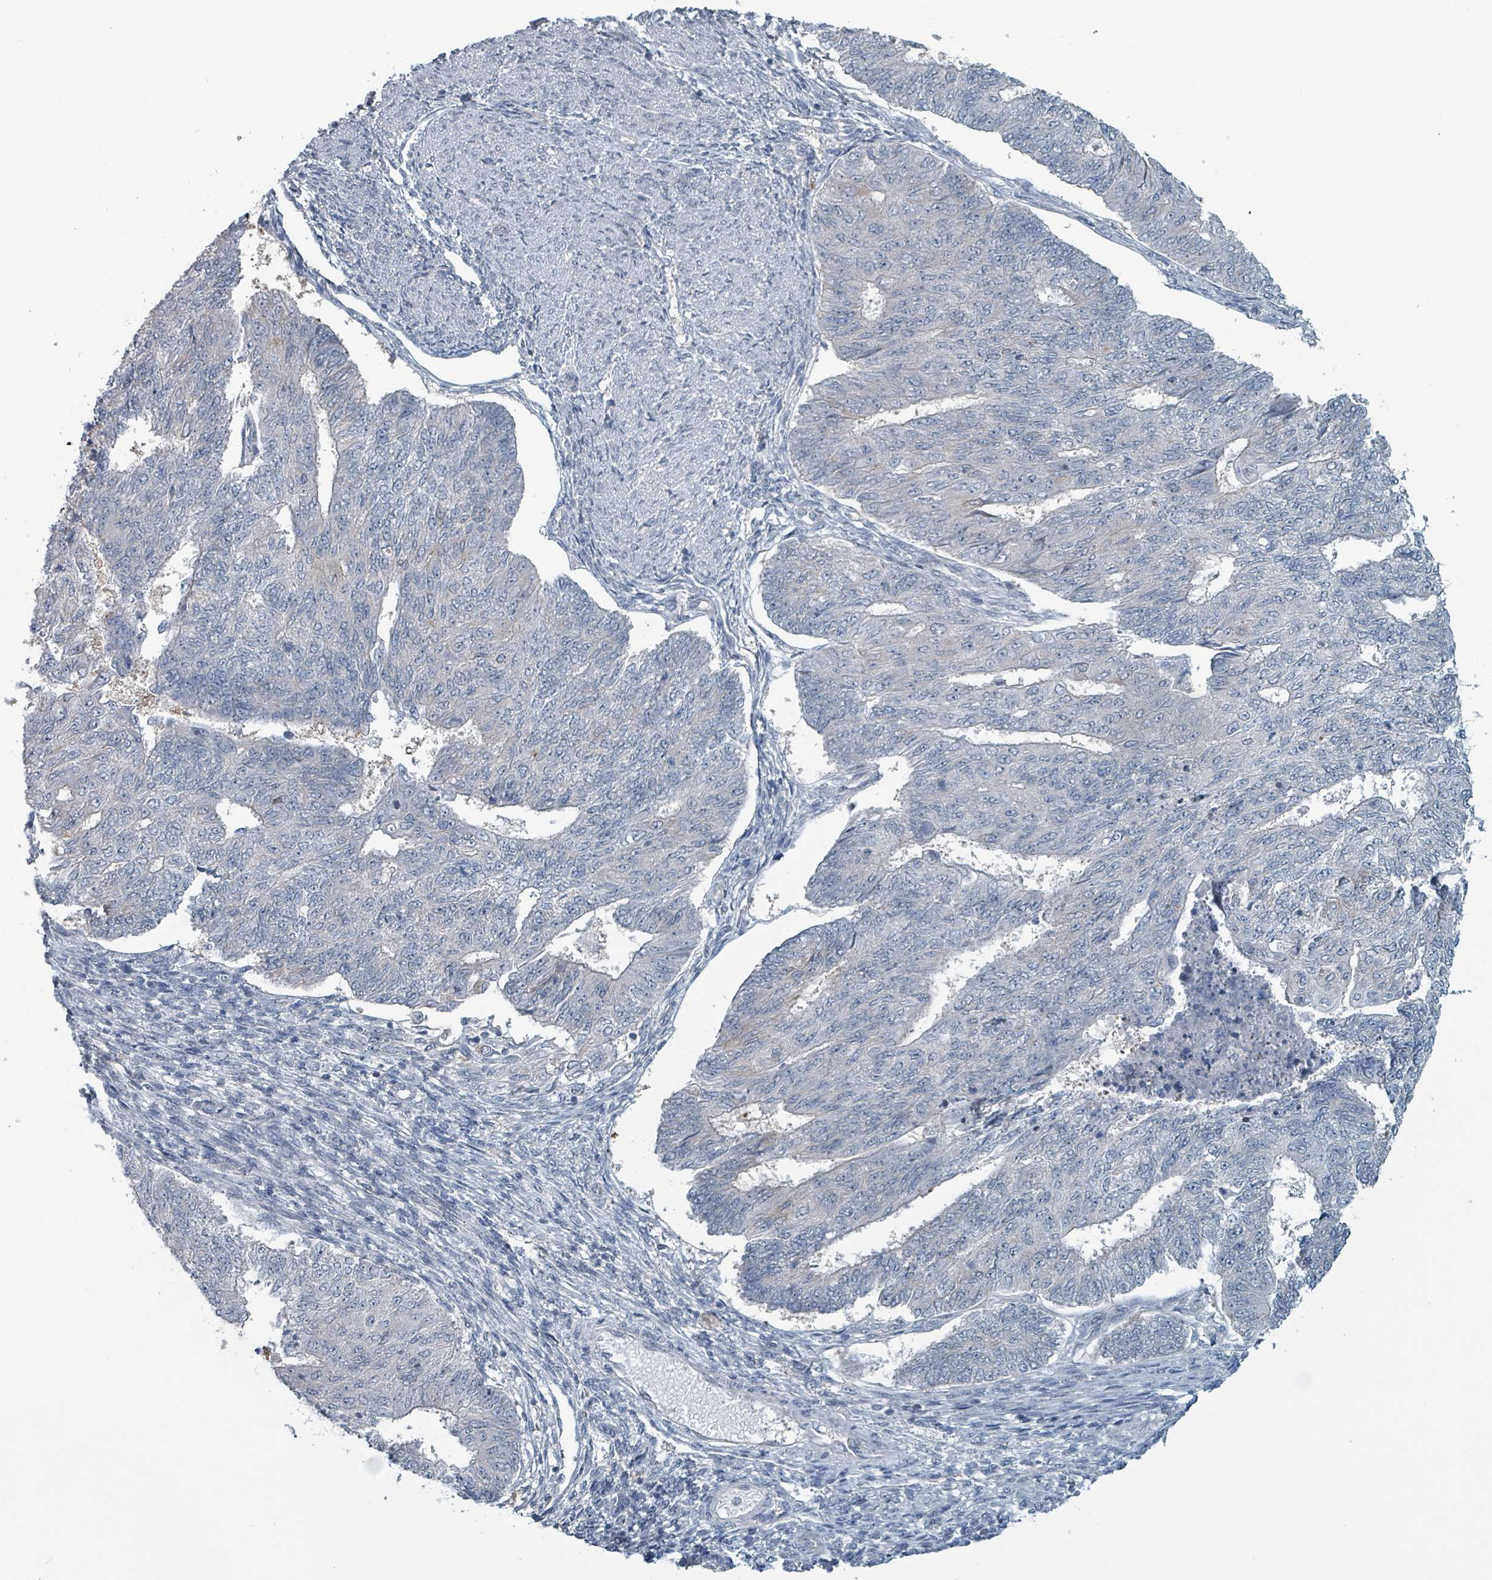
{"staining": {"intensity": "negative", "quantity": "none", "location": "none"}, "tissue": "endometrial cancer", "cell_type": "Tumor cells", "image_type": "cancer", "snomed": [{"axis": "morphology", "description": "Adenocarcinoma, NOS"}, {"axis": "topography", "description": "Endometrium"}], "caption": "Tumor cells show no significant staining in endometrial cancer (adenocarcinoma).", "gene": "BIVM", "patient": {"sex": "female", "age": 32}}